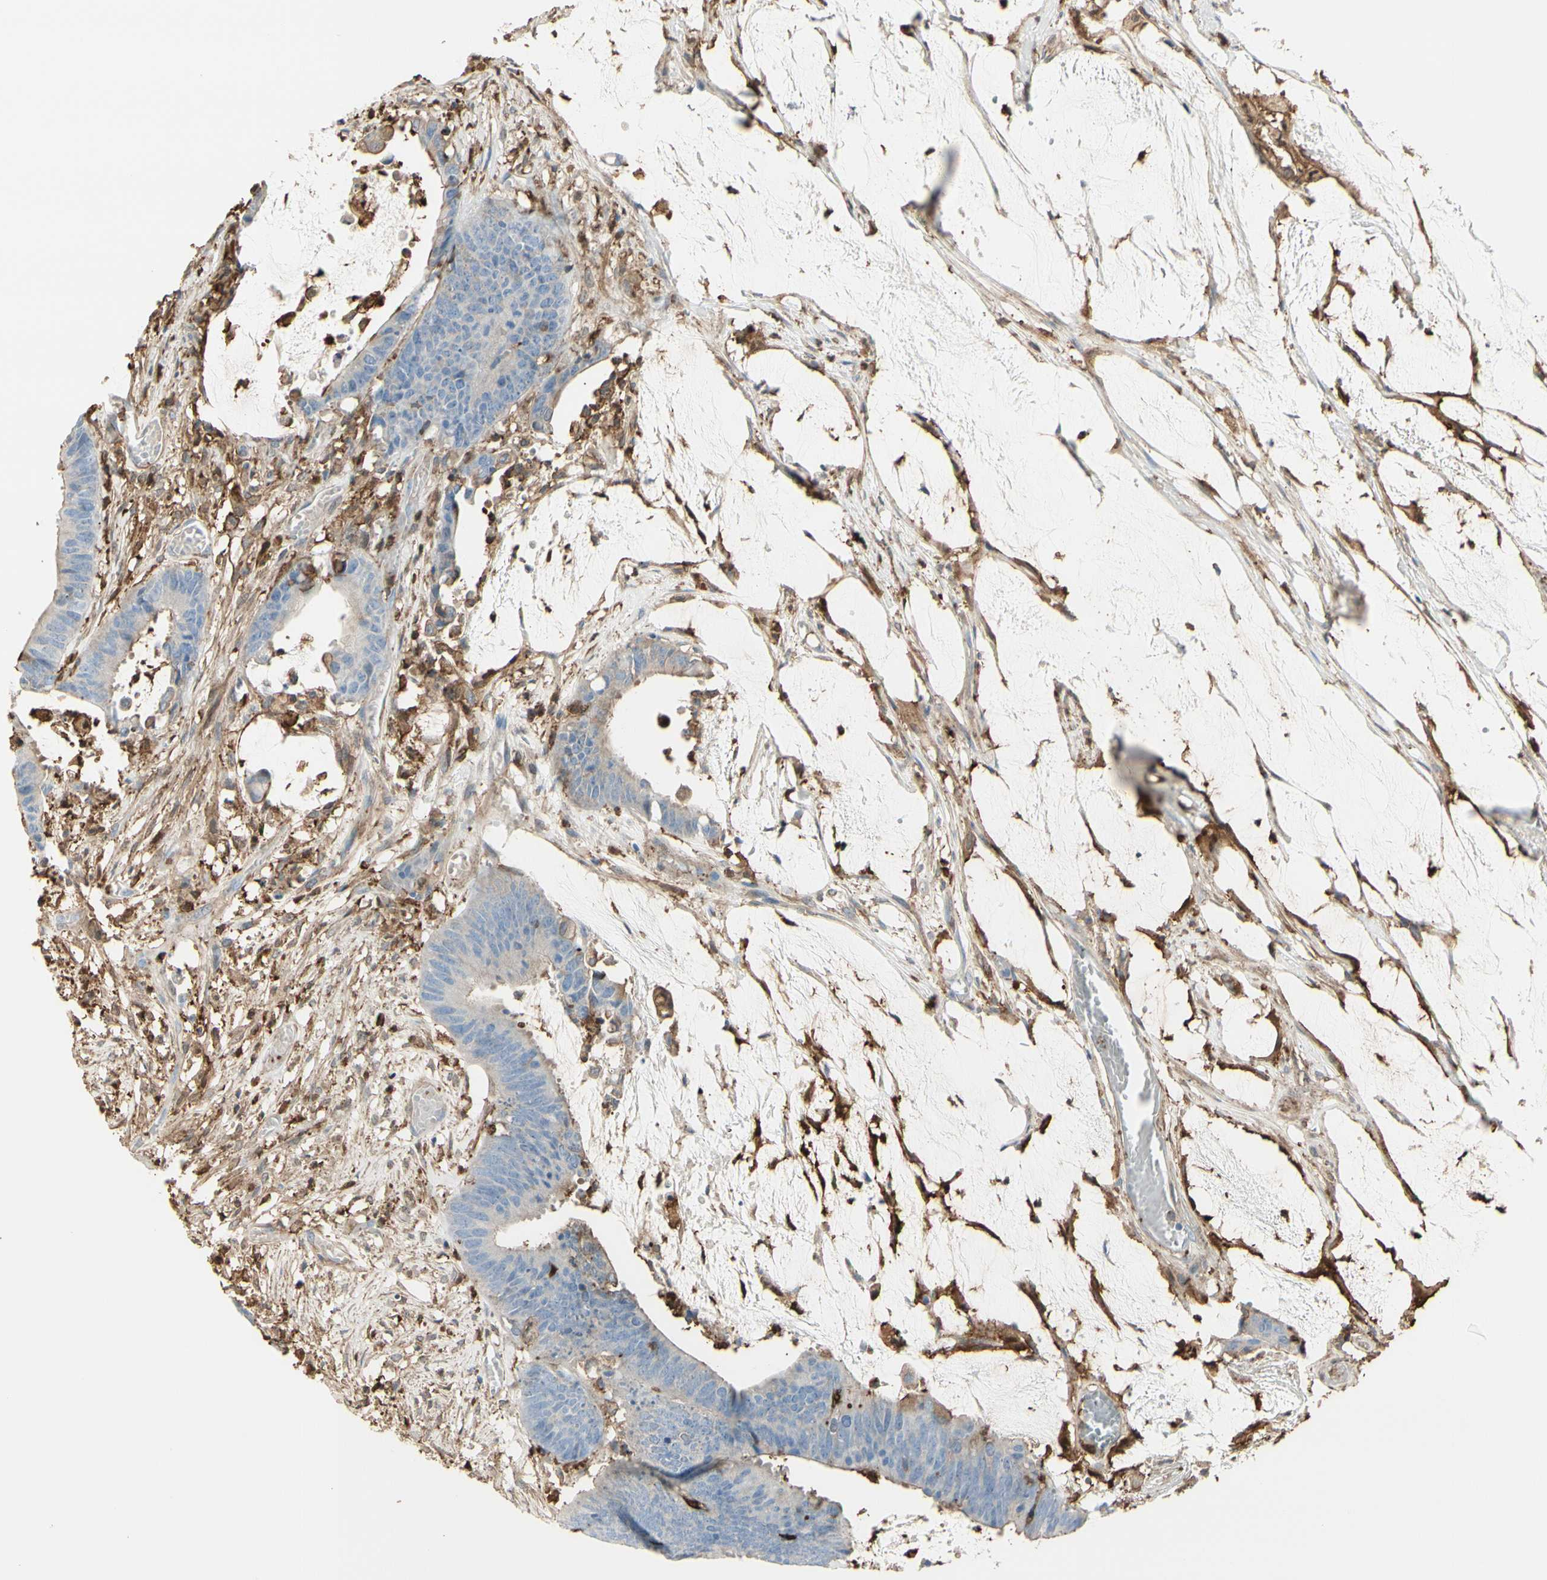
{"staining": {"intensity": "negative", "quantity": "none", "location": "none"}, "tissue": "colorectal cancer", "cell_type": "Tumor cells", "image_type": "cancer", "snomed": [{"axis": "morphology", "description": "Adenocarcinoma, NOS"}, {"axis": "topography", "description": "Rectum"}], "caption": "IHC of colorectal adenocarcinoma demonstrates no expression in tumor cells.", "gene": "GSN", "patient": {"sex": "female", "age": 66}}